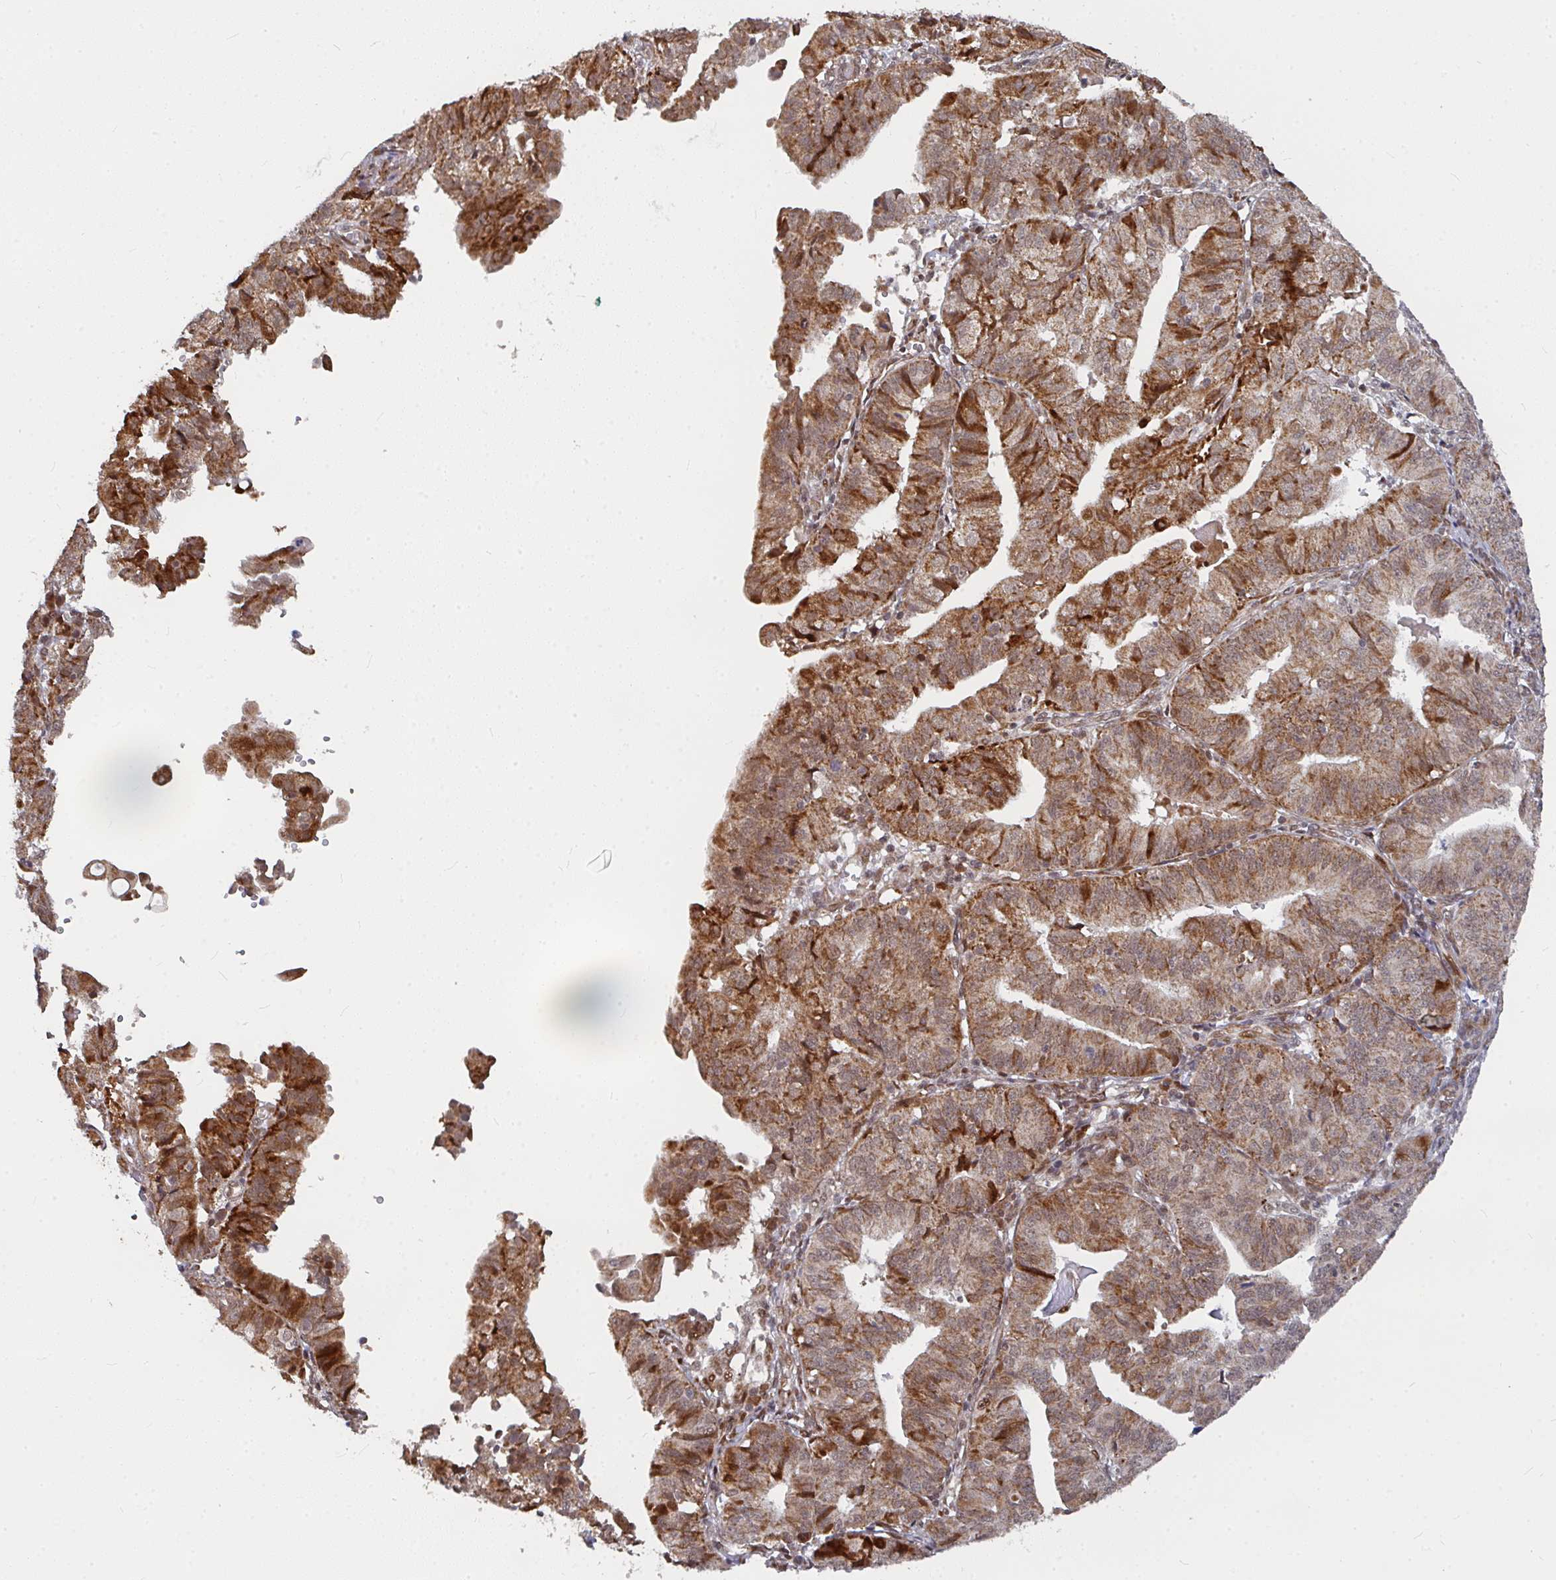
{"staining": {"intensity": "moderate", "quantity": ">75%", "location": "cytoplasmic/membranous"}, "tissue": "endometrial cancer", "cell_type": "Tumor cells", "image_type": "cancer", "snomed": [{"axis": "morphology", "description": "Adenocarcinoma, NOS"}, {"axis": "topography", "description": "Endometrium"}], "caption": "Immunohistochemical staining of human endometrial adenocarcinoma reveals medium levels of moderate cytoplasmic/membranous expression in about >75% of tumor cells.", "gene": "RBBP5", "patient": {"sex": "female", "age": 56}}